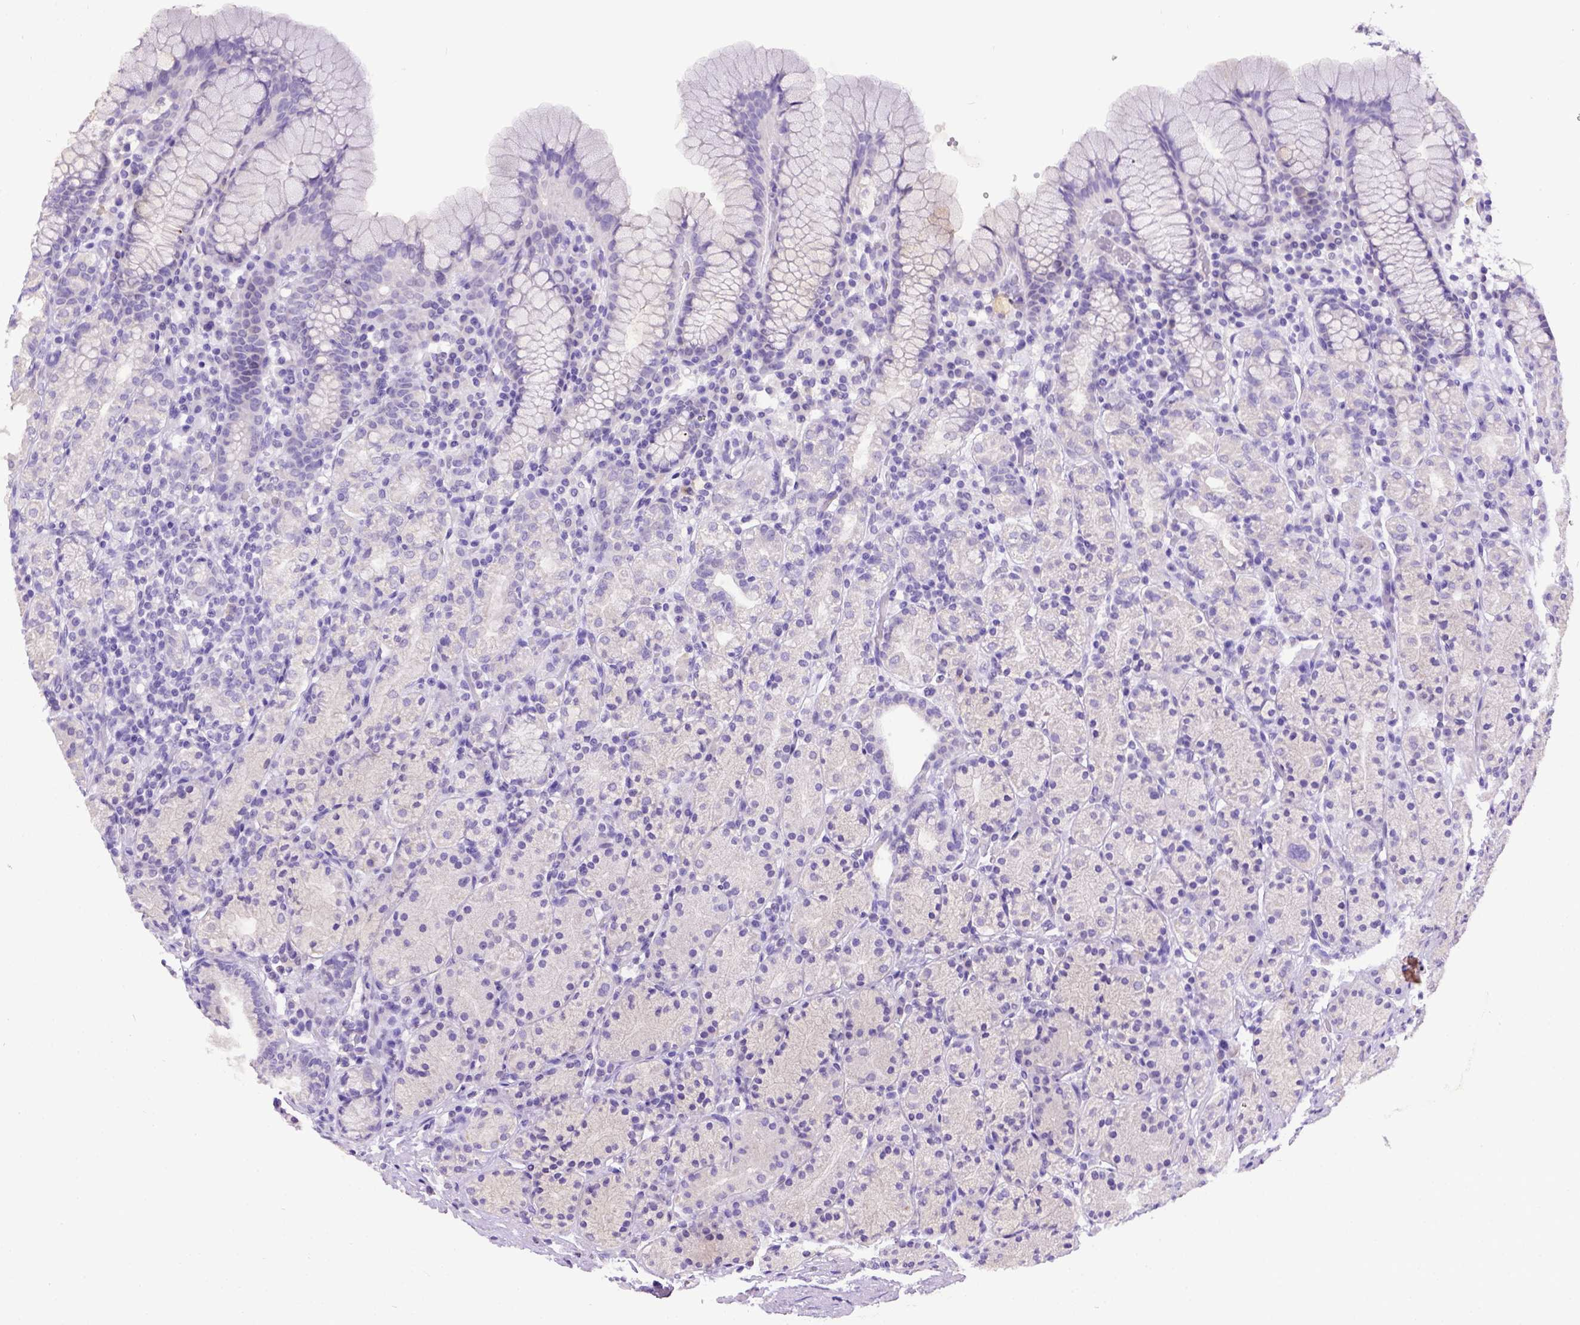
{"staining": {"intensity": "negative", "quantity": "none", "location": "none"}, "tissue": "stomach", "cell_type": "Glandular cells", "image_type": "normal", "snomed": [{"axis": "morphology", "description": "Normal tissue, NOS"}, {"axis": "topography", "description": "Stomach, upper"}, {"axis": "topography", "description": "Stomach"}], "caption": "Immunohistochemical staining of benign stomach displays no significant staining in glandular cells. (Stains: DAB IHC with hematoxylin counter stain, Microscopy: brightfield microscopy at high magnification).", "gene": "ESR1", "patient": {"sex": "male", "age": 62}}